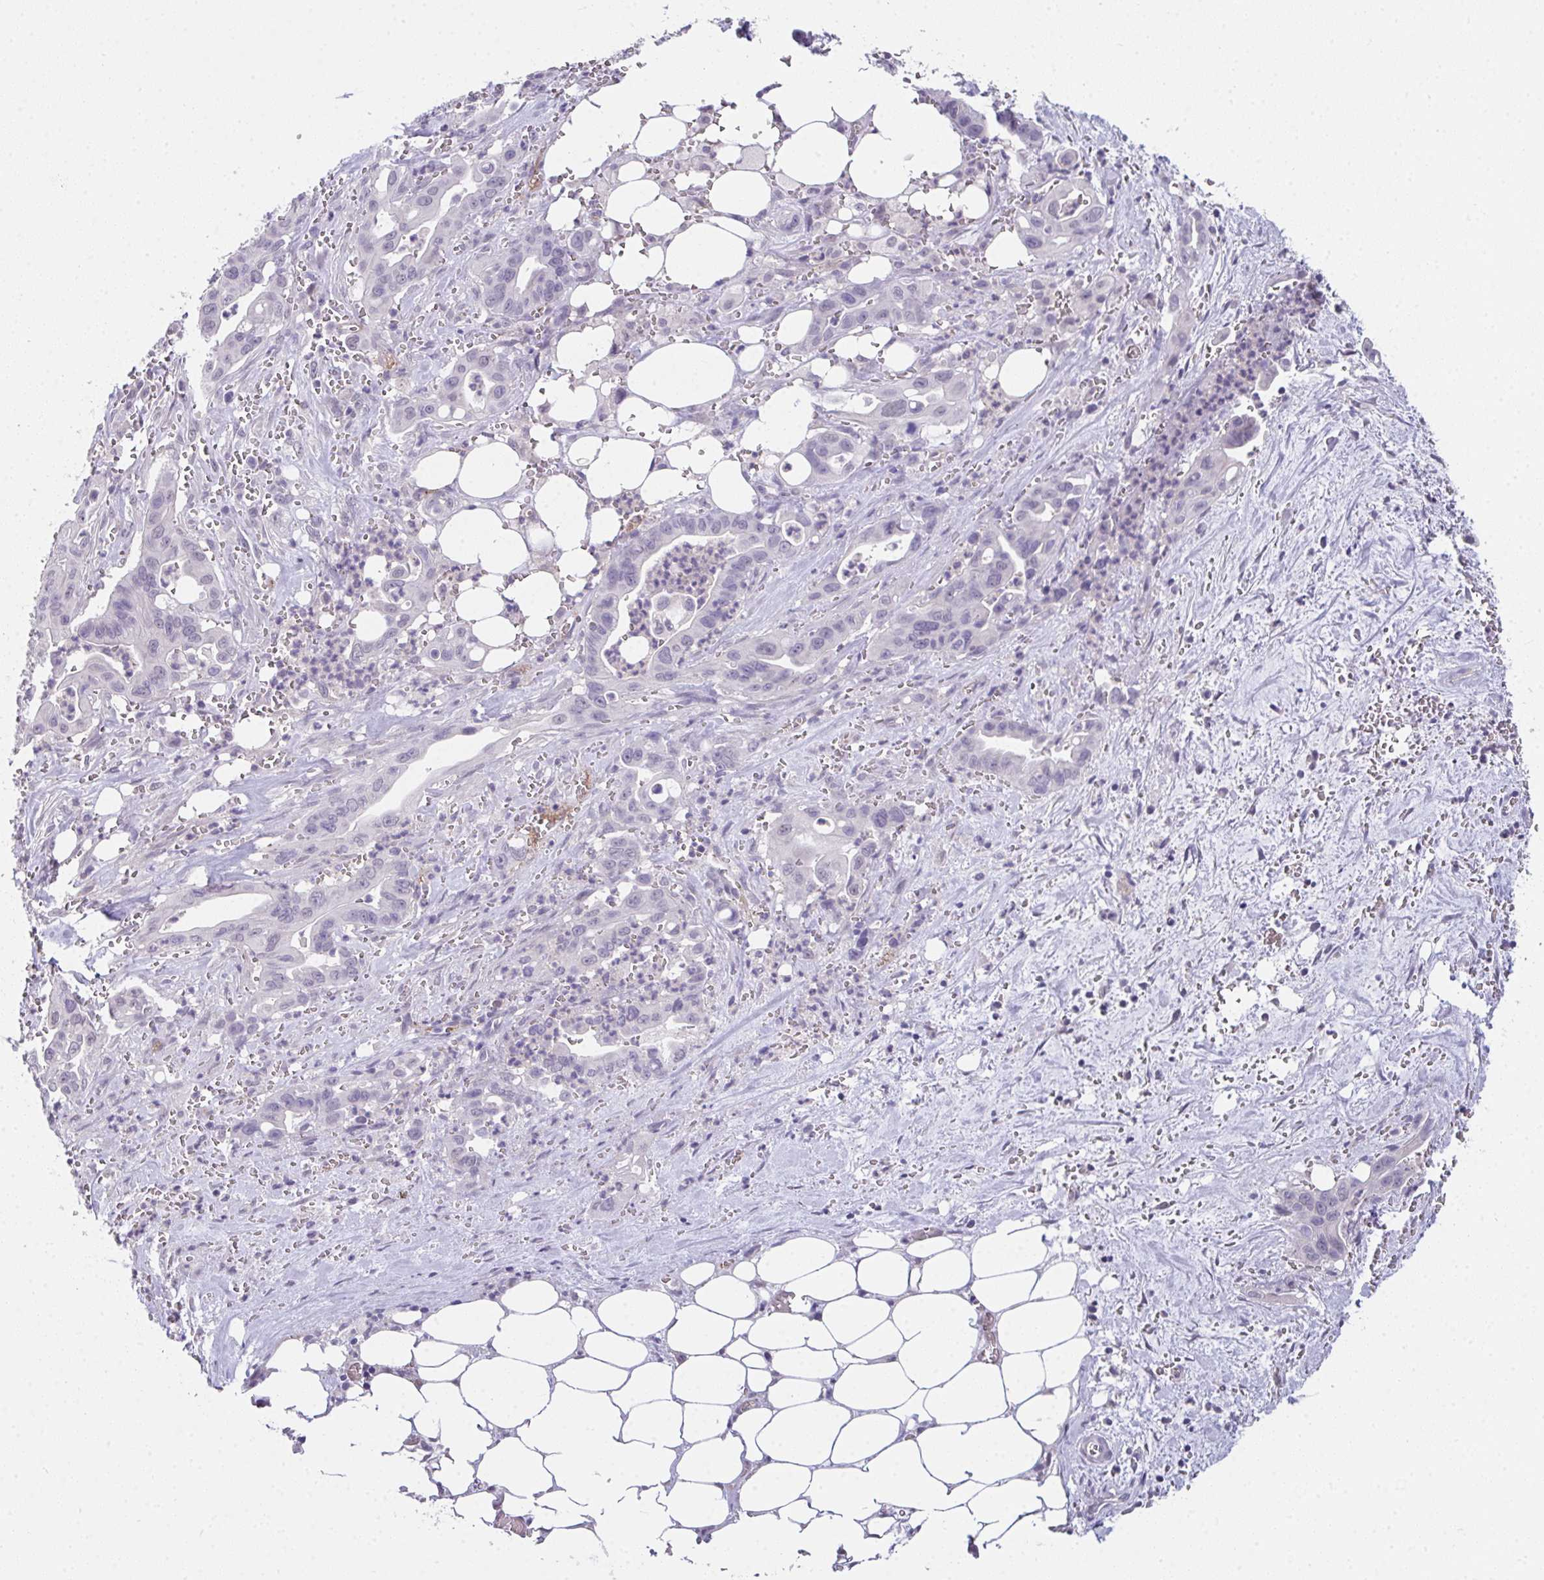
{"staining": {"intensity": "negative", "quantity": "none", "location": "none"}, "tissue": "pancreatic cancer", "cell_type": "Tumor cells", "image_type": "cancer", "snomed": [{"axis": "morphology", "description": "Adenocarcinoma, NOS"}, {"axis": "topography", "description": "Pancreas"}], "caption": "IHC of adenocarcinoma (pancreatic) exhibits no positivity in tumor cells. (DAB immunohistochemistry (IHC) visualized using brightfield microscopy, high magnification).", "gene": "GLTPD2", "patient": {"sex": "male", "age": 61}}